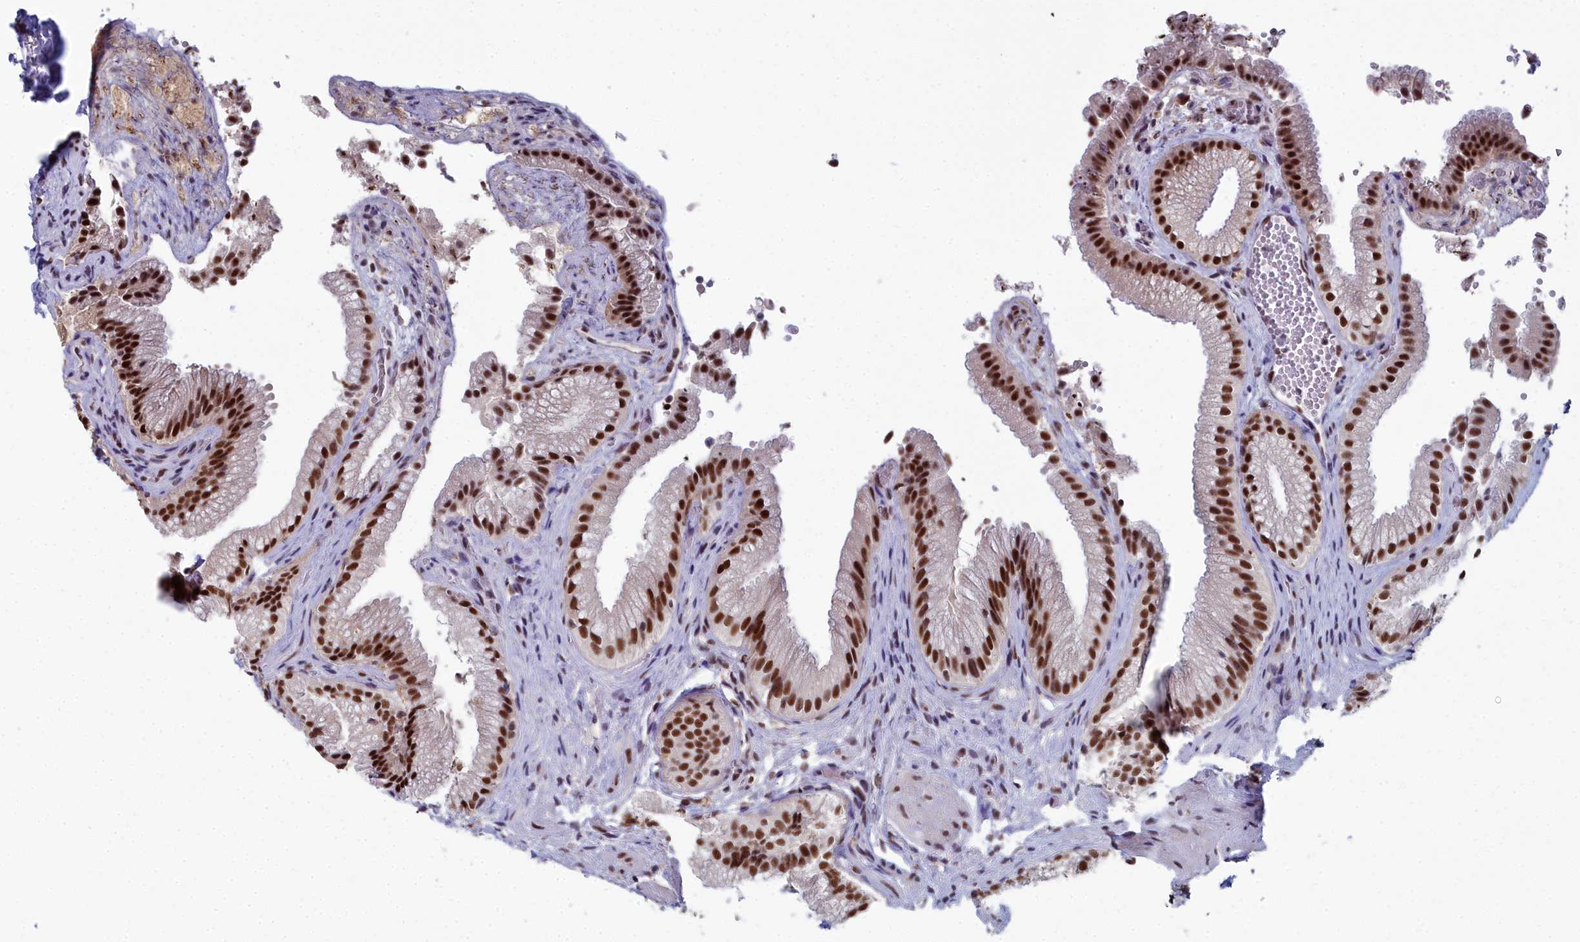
{"staining": {"intensity": "strong", "quantity": ">75%", "location": "nuclear"}, "tissue": "gallbladder", "cell_type": "Glandular cells", "image_type": "normal", "snomed": [{"axis": "morphology", "description": "Normal tissue, NOS"}, {"axis": "morphology", "description": "Inflammation, NOS"}, {"axis": "topography", "description": "Gallbladder"}], "caption": "The photomicrograph demonstrates a brown stain indicating the presence of a protein in the nuclear of glandular cells in gallbladder. (IHC, brightfield microscopy, high magnification).", "gene": "SF3B3", "patient": {"sex": "male", "age": 51}}